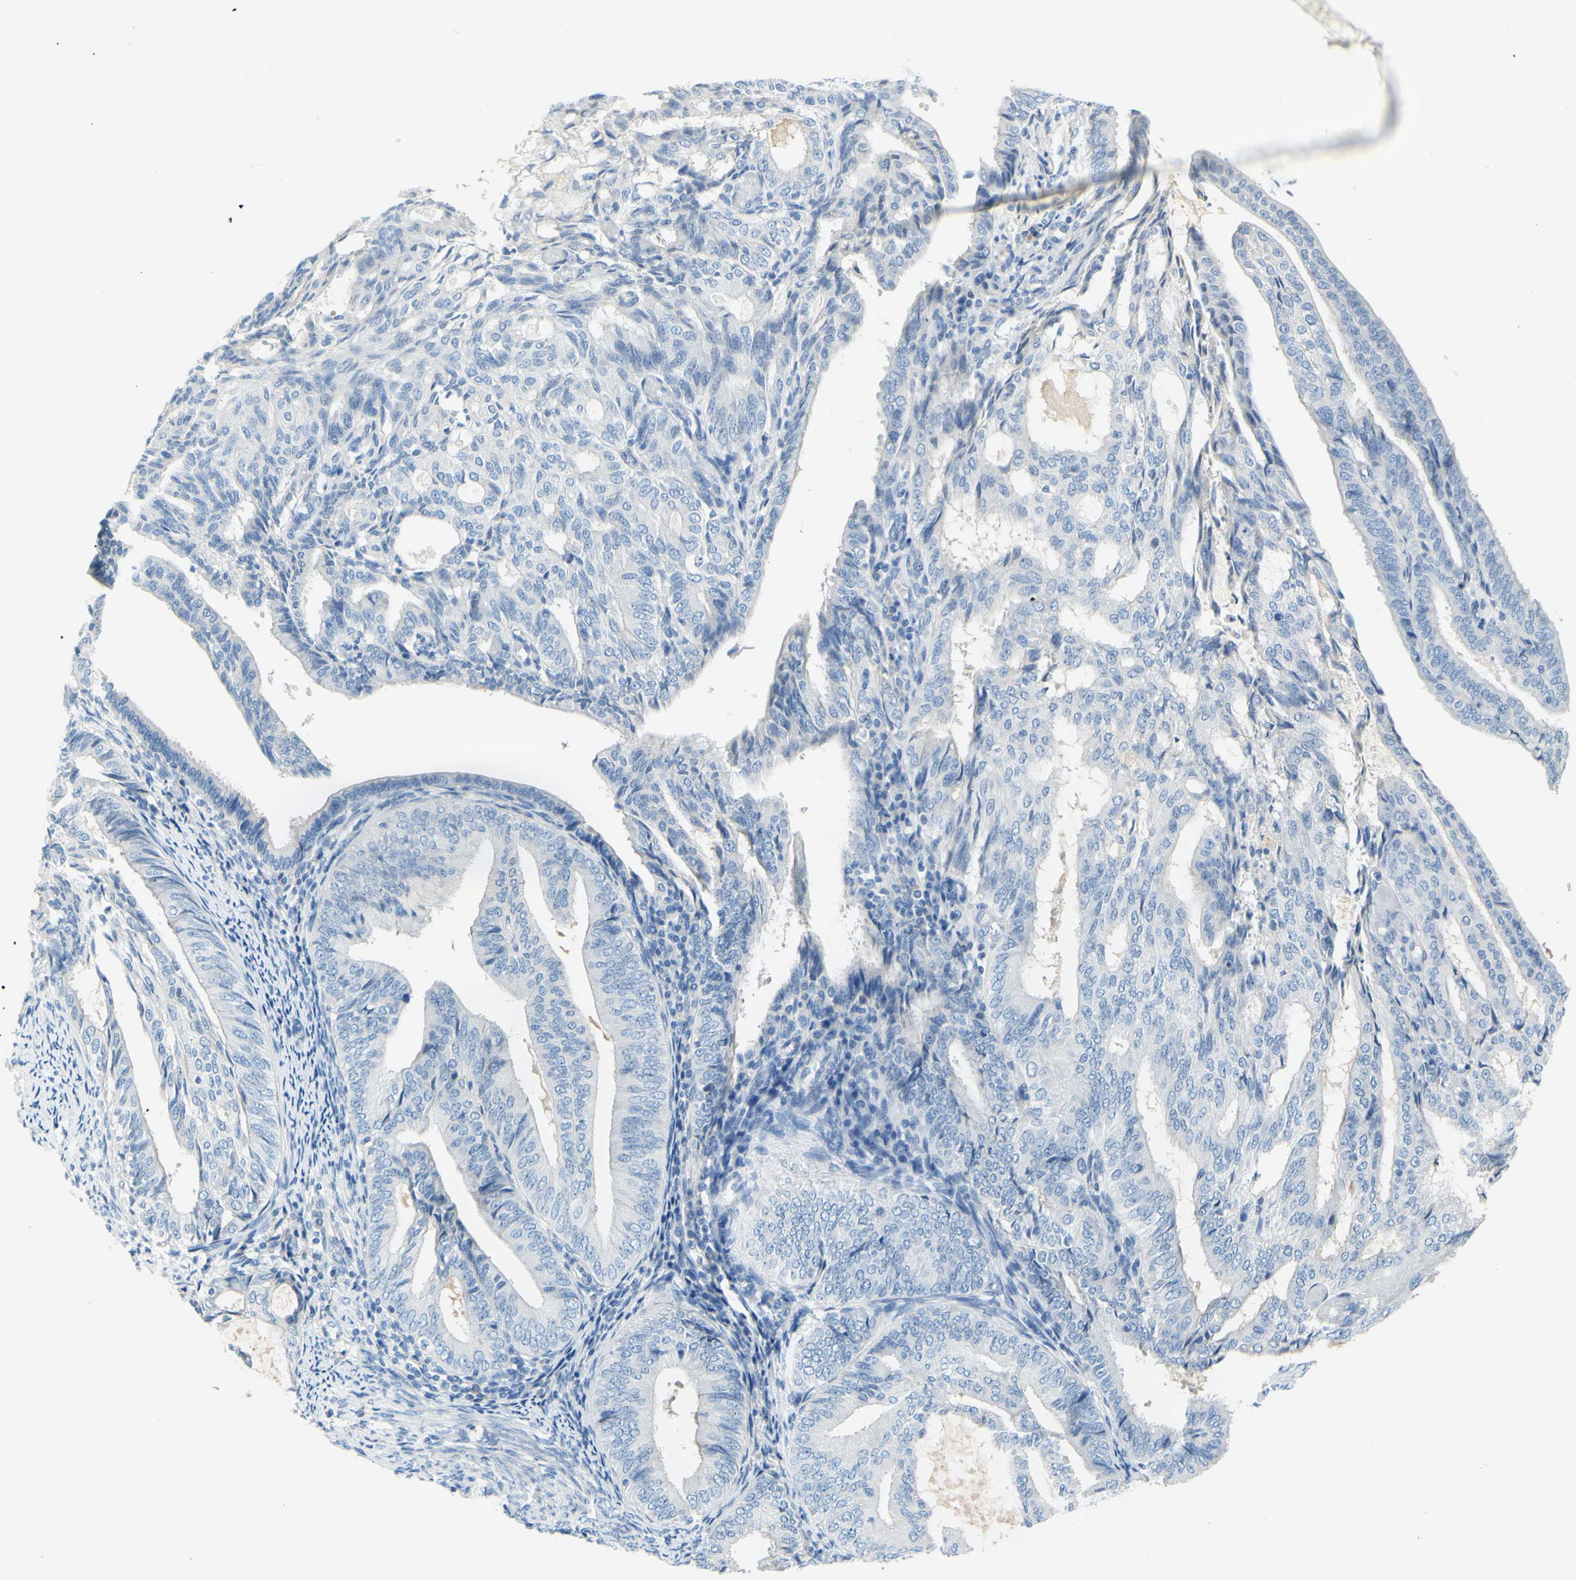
{"staining": {"intensity": "weak", "quantity": "<25%", "location": "cytoplasmic/membranous"}, "tissue": "endometrial cancer", "cell_type": "Tumor cells", "image_type": "cancer", "snomed": [{"axis": "morphology", "description": "Adenocarcinoma, NOS"}, {"axis": "topography", "description": "Endometrium"}], "caption": "This is an immunohistochemistry micrograph of endometrial cancer. There is no staining in tumor cells.", "gene": "SLC1A2", "patient": {"sex": "female", "age": 58}}